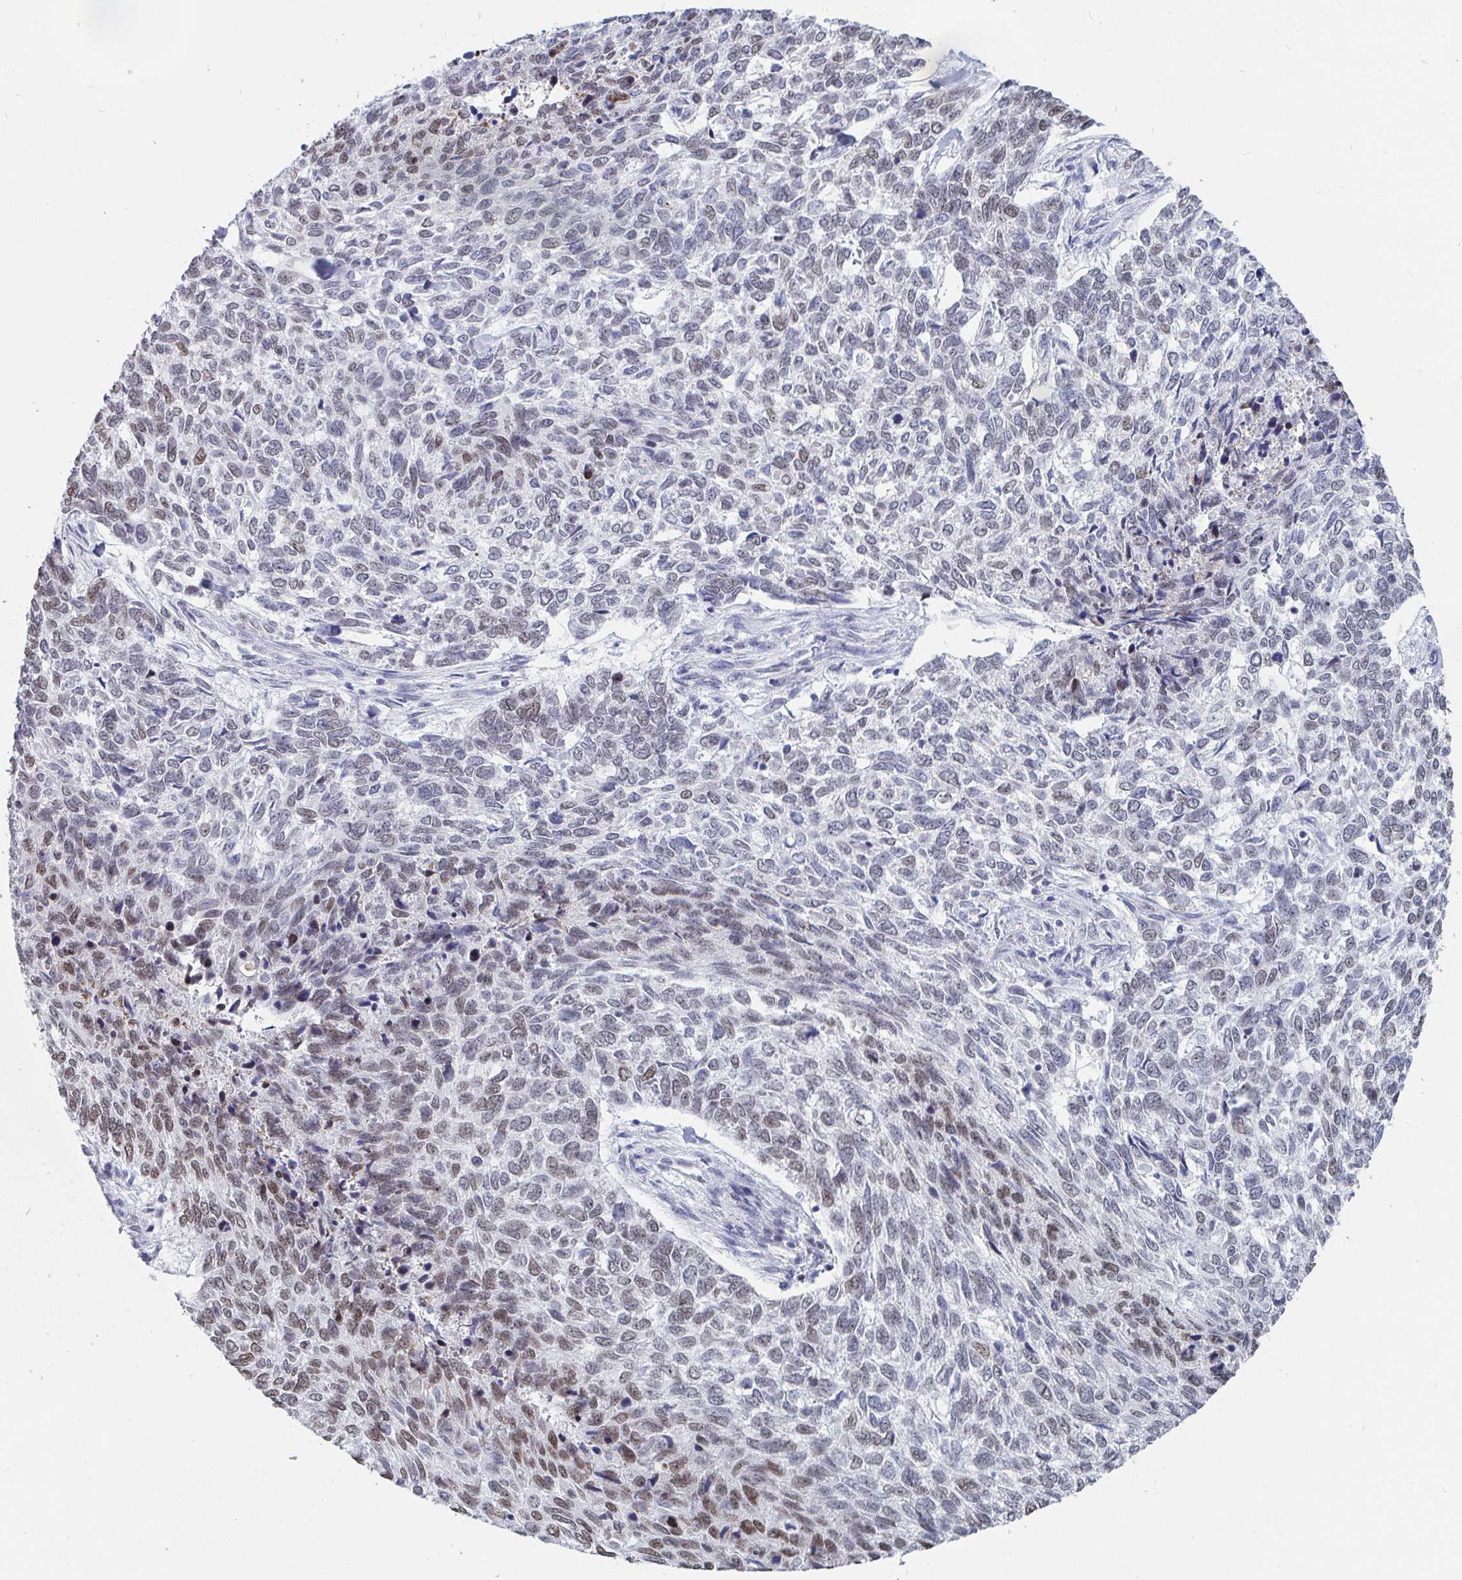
{"staining": {"intensity": "weak", "quantity": "25%-75%", "location": "nuclear"}, "tissue": "skin cancer", "cell_type": "Tumor cells", "image_type": "cancer", "snomed": [{"axis": "morphology", "description": "Basal cell carcinoma"}, {"axis": "topography", "description": "Skin"}], "caption": "IHC micrograph of neoplastic tissue: skin cancer stained using immunohistochemistry (IHC) displays low levels of weak protein expression localized specifically in the nuclear of tumor cells, appearing as a nuclear brown color.", "gene": "TRIP12", "patient": {"sex": "female", "age": 65}}